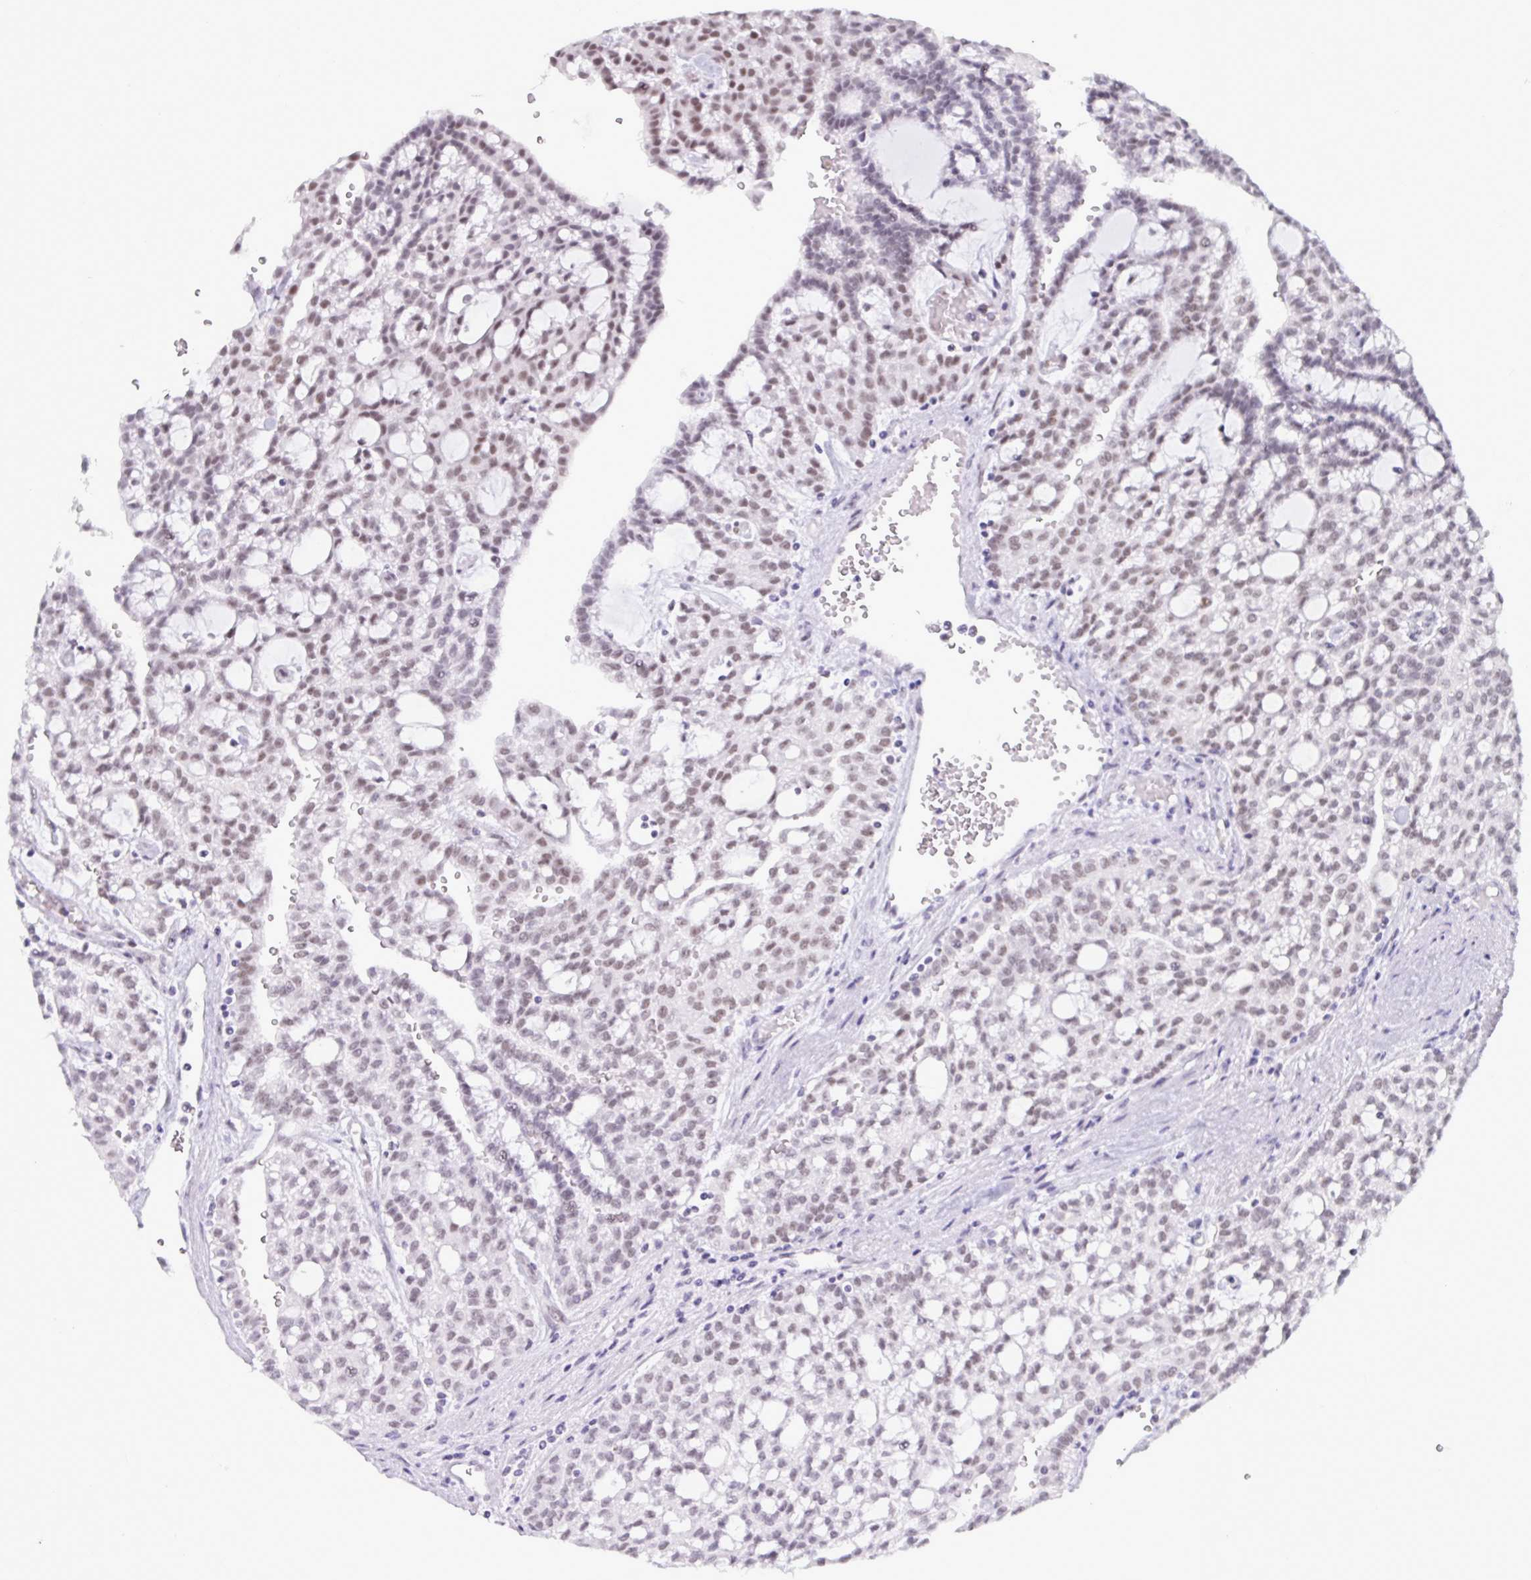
{"staining": {"intensity": "moderate", "quantity": ">75%", "location": "nuclear"}, "tissue": "renal cancer", "cell_type": "Tumor cells", "image_type": "cancer", "snomed": [{"axis": "morphology", "description": "Adenocarcinoma, NOS"}, {"axis": "topography", "description": "Kidney"}], "caption": "Tumor cells show medium levels of moderate nuclear positivity in about >75% of cells in renal adenocarcinoma. Immunohistochemistry (ihc) stains the protein in brown and the nuclei are stained blue.", "gene": "PPP1R10", "patient": {"sex": "male", "age": 63}}